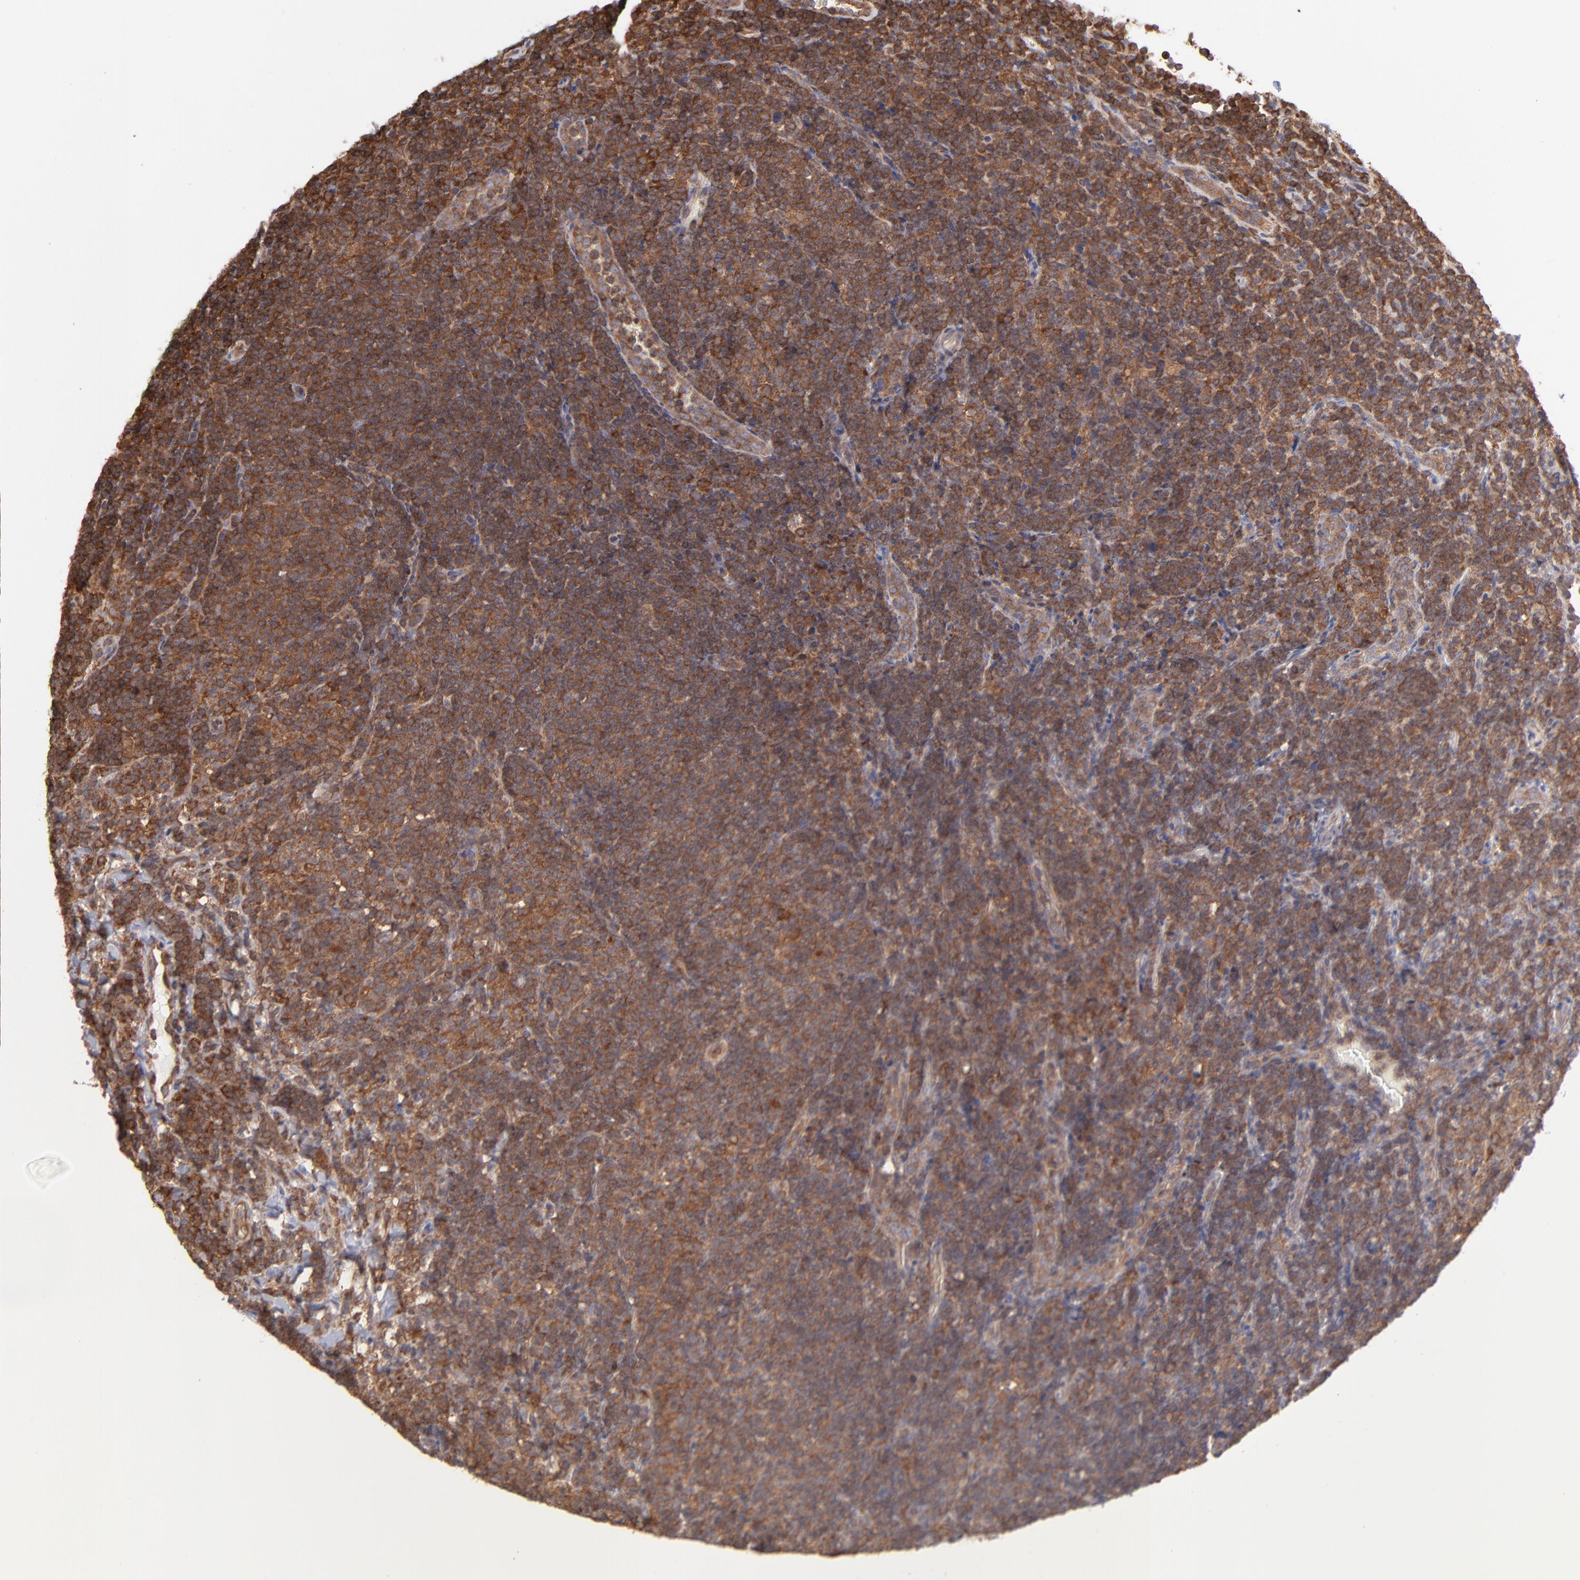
{"staining": {"intensity": "strong", "quantity": ">75%", "location": "cytoplasmic/membranous"}, "tissue": "lymphoma", "cell_type": "Tumor cells", "image_type": "cancer", "snomed": [{"axis": "morphology", "description": "Malignant lymphoma, non-Hodgkin's type, Low grade"}, {"axis": "topography", "description": "Lymph node"}], "caption": "This micrograph reveals malignant lymphoma, non-Hodgkin's type (low-grade) stained with immunohistochemistry (IHC) to label a protein in brown. The cytoplasmic/membranous of tumor cells show strong positivity for the protein. Nuclei are counter-stained blue.", "gene": "MAPRE1", "patient": {"sex": "female", "age": 76}}